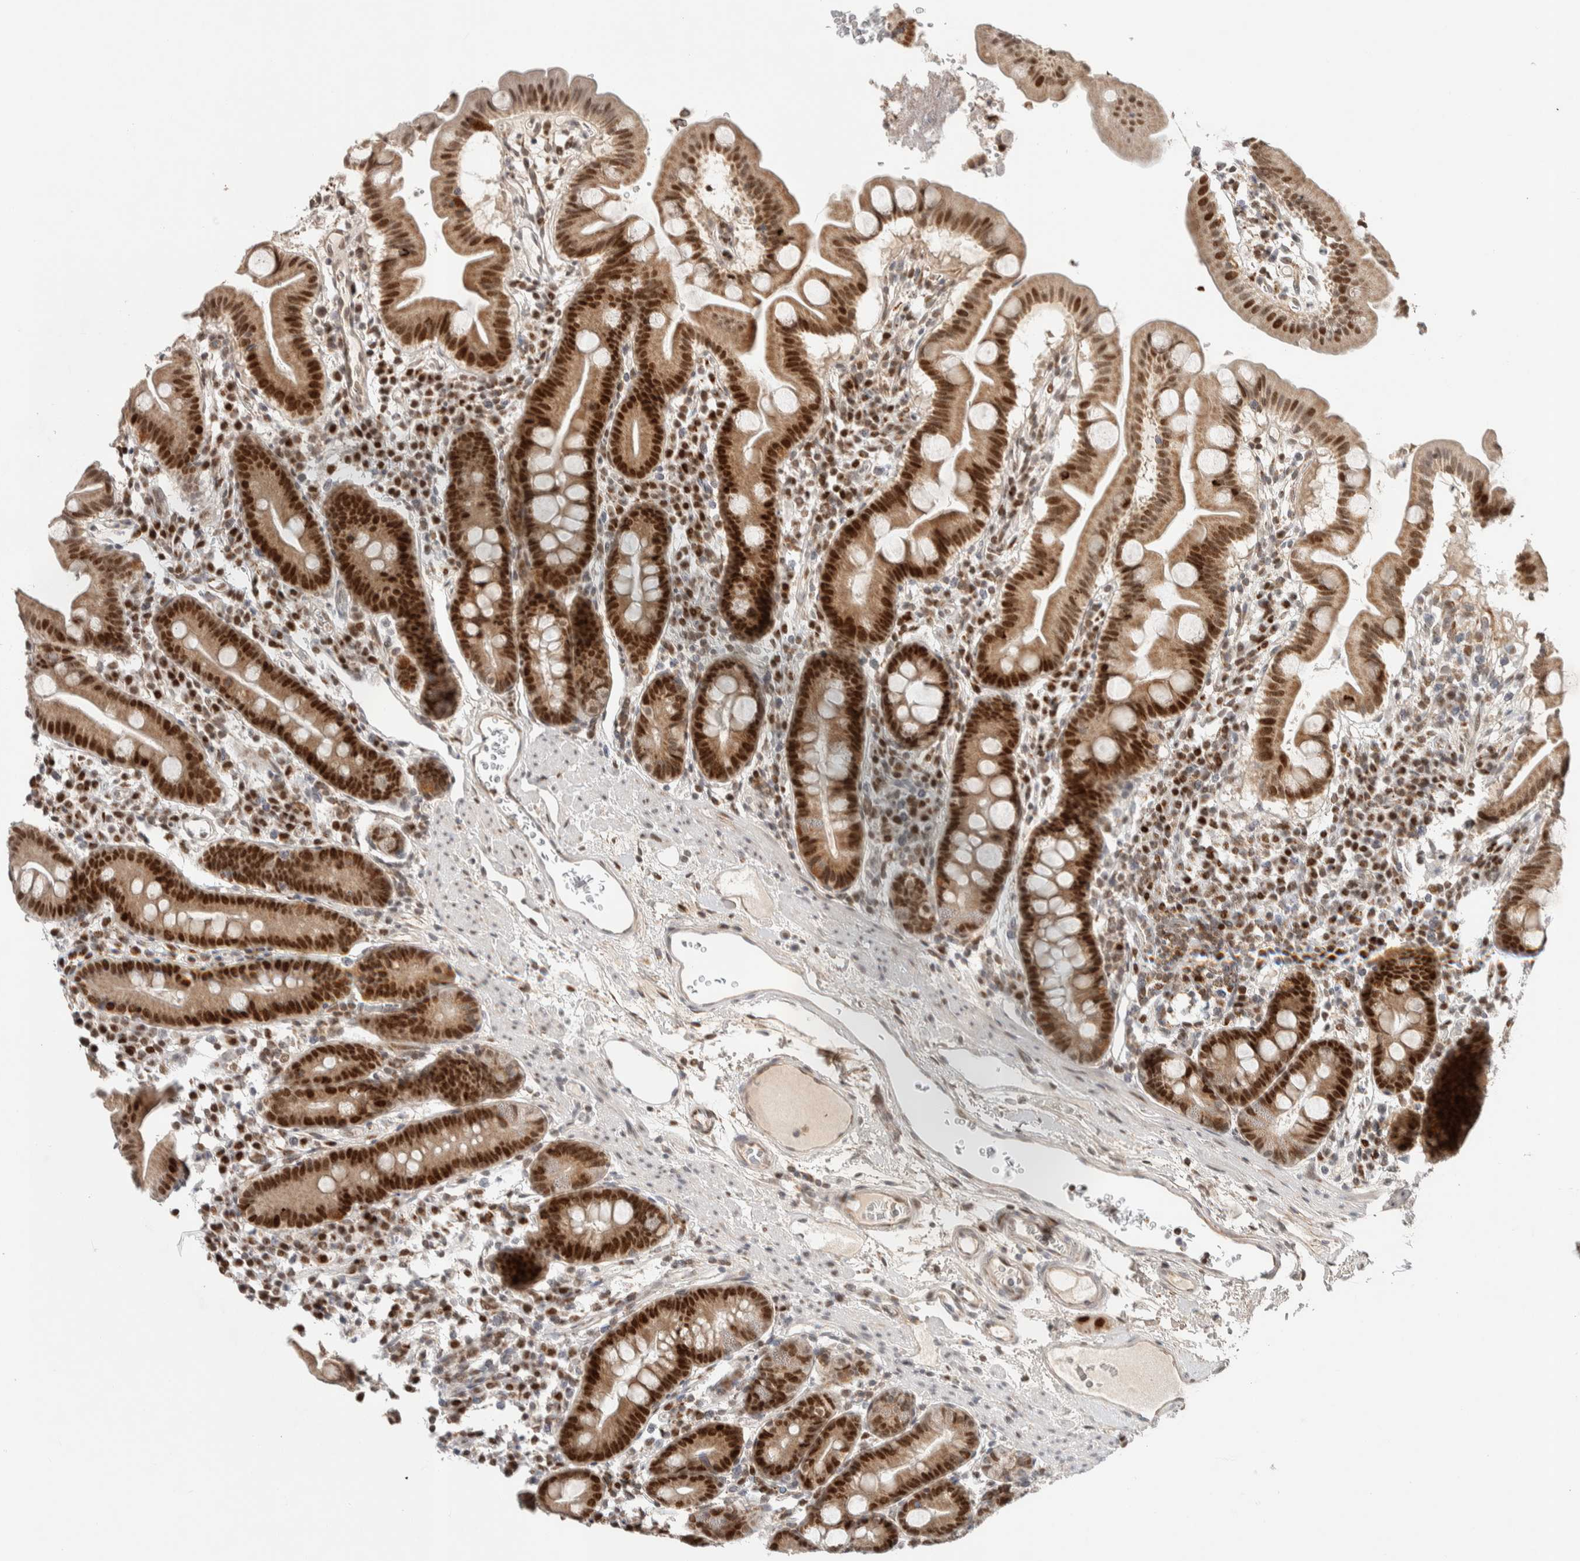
{"staining": {"intensity": "strong", "quantity": ">75%", "location": "cytoplasmic/membranous,nuclear"}, "tissue": "duodenum", "cell_type": "Glandular cells", "image_type": "normal", "snomed": [{"axis": "morphology", "description": "Normal tissue, NOS"}, {"axis": "topography", "description": "Duodenum"}], "caption": "An immunohistochemistry (IHC) histopathology image of normal tissue is shown. Protein staining in brown labels strong cytoplasmic/membranous,nuclear positivity in duodenum within glandular cells. The protein is shown in brown color, while the nuclei are stained blue.", "gene": "TSPAN32", "patient": {"sex": "male", "age": 50}}